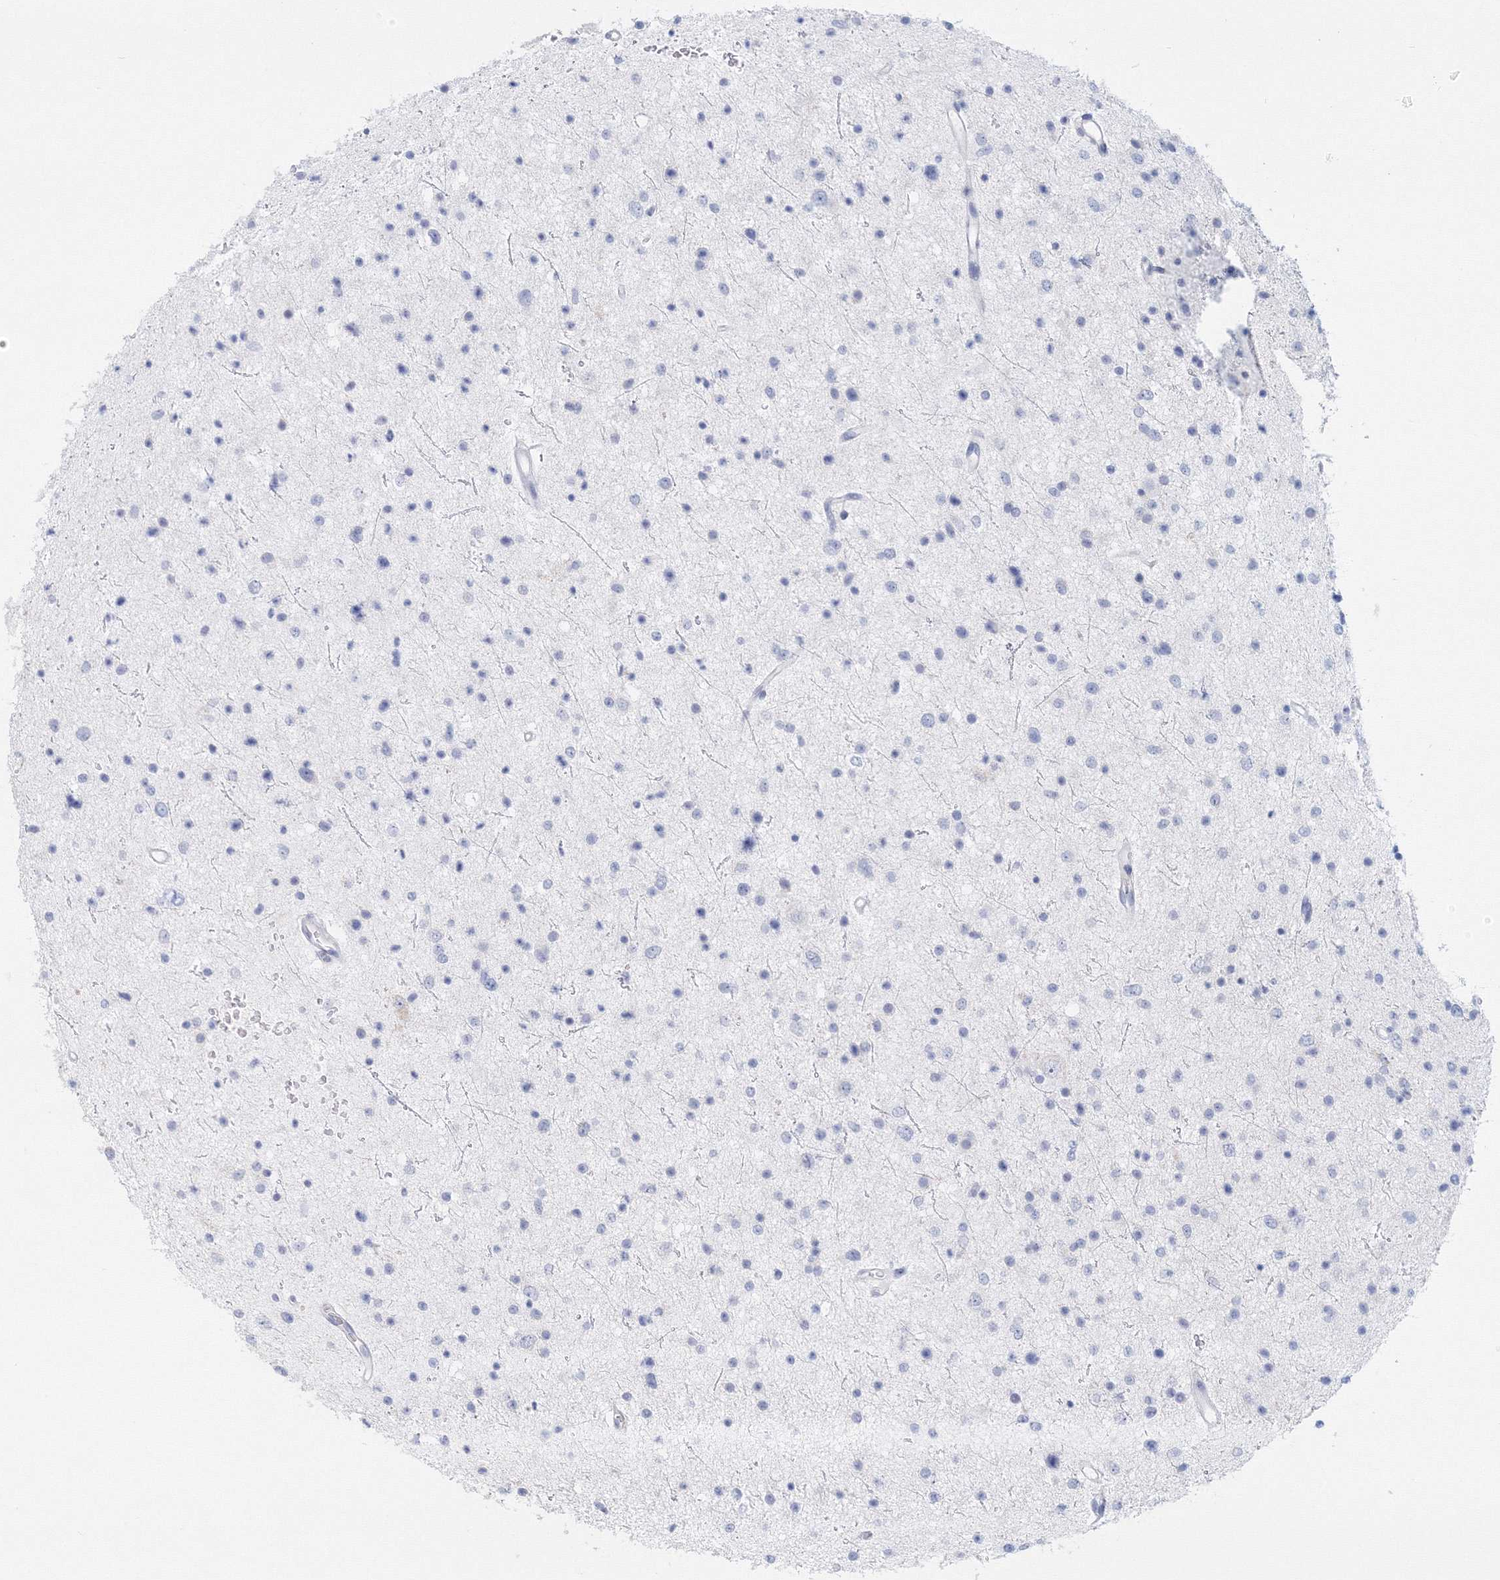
{"staining": {"intensity": "negative", "quantity": "none", "location": "none"}, "tissue": "glioma", "cell_type": "Tumor cells", "image_type": "cancer", "snomed": [{"axis": "morphology", "description": "Glioma, malignant, Low grade"}, {"axis": "topography", "description": "Brain"}], "caption": "Malignant glioma (low-grade) was stained to show a protein in brown. There is no significant staining in tumor cells. (DAB immunohistochemistry, high magnification).", "gene": "VSIG1", "patient": {"sex": "female", "age": 37}}